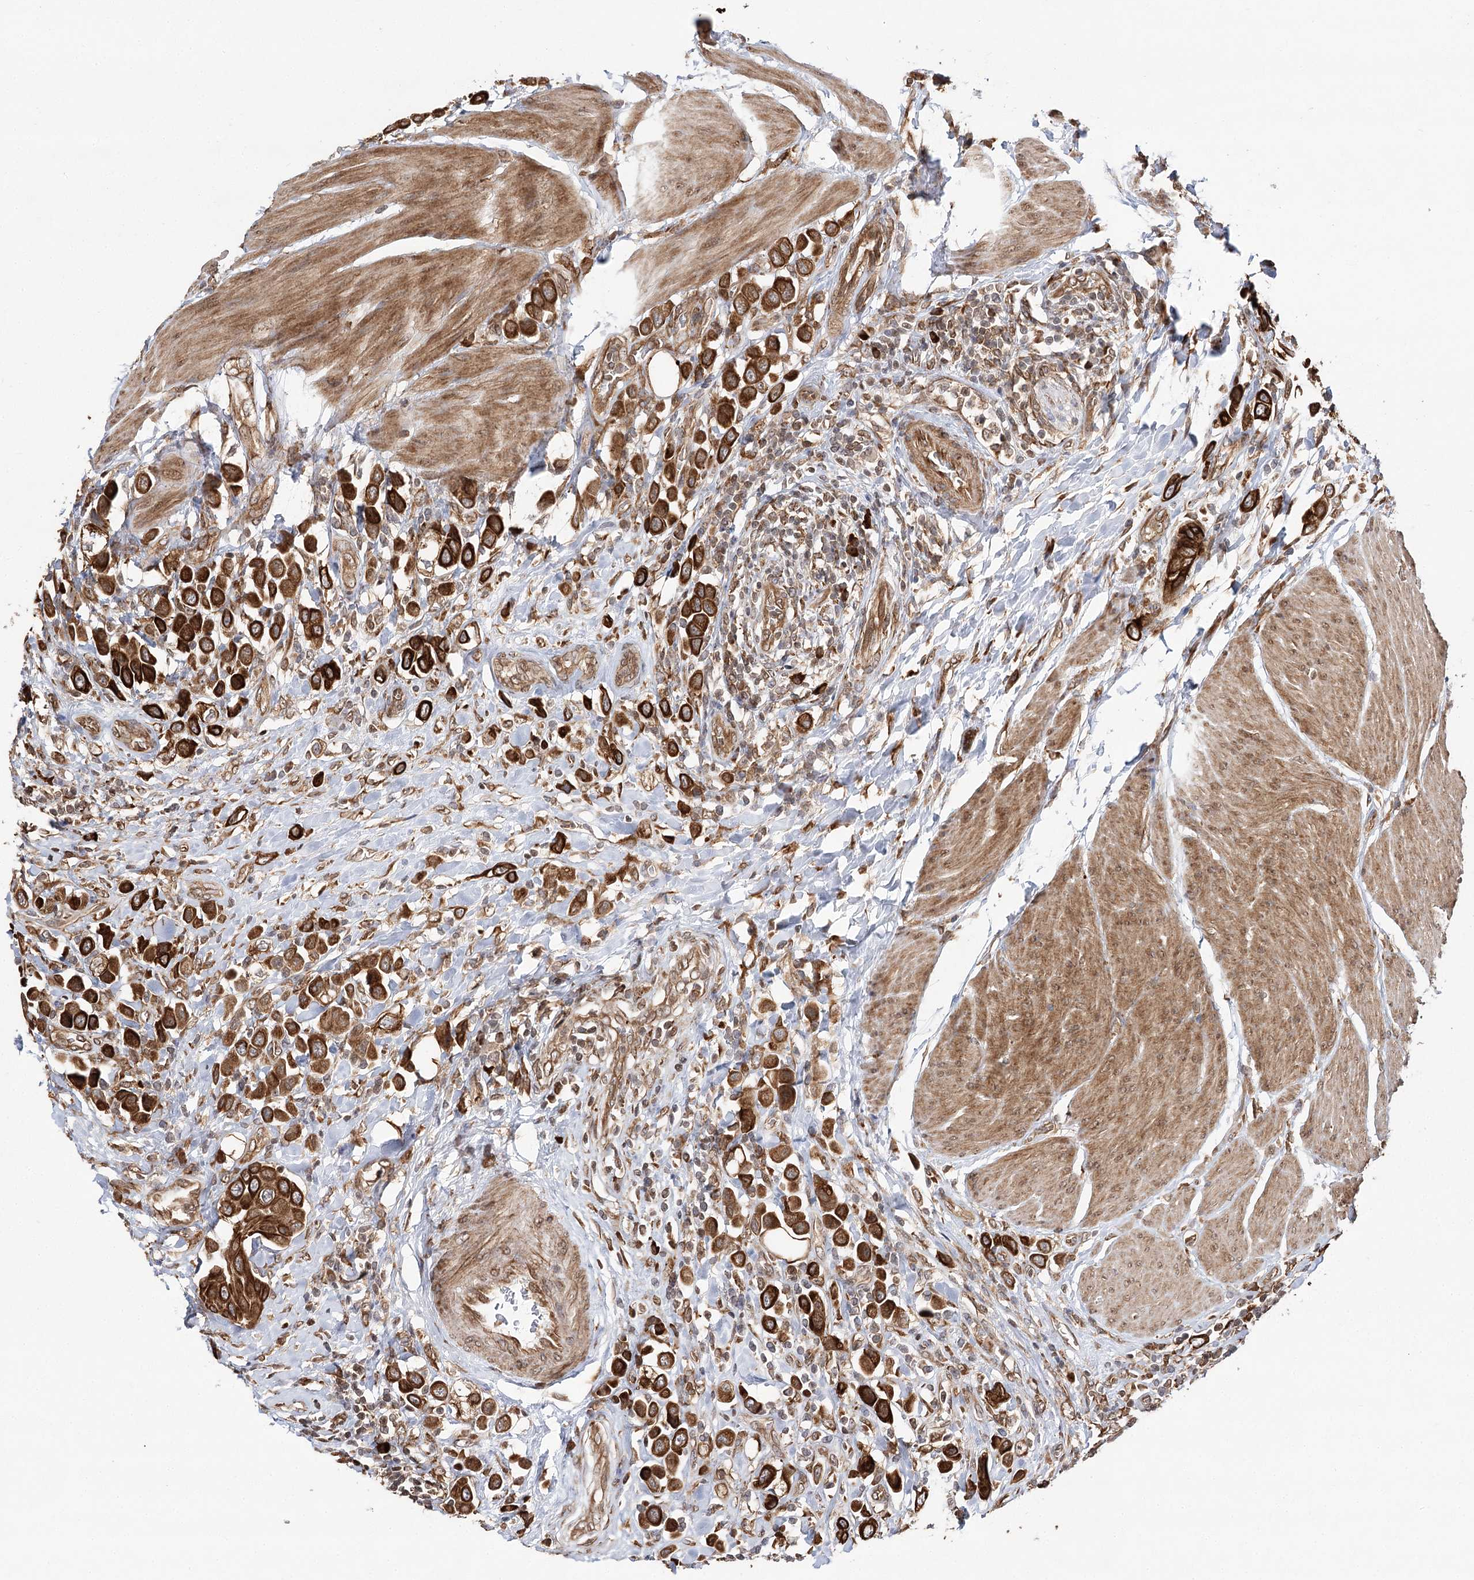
{"staining": {"intensity": "strong", "quantity": ">75%", "location": "cytoplasmic/membranous"}, "tissue": "urothelial cancer", "cell_type": "Tumor cells", "image_type": "cancer", "snomed": [{"axis": "morphology", "description": "Urothelial carcinoma, High grade"}, {"axis": "topography", "description": "Urinary bladder"}], "caption": "IHC (DAB (3,3'-diaminobenzidine)) staining of high-grade urothelial carcinoma shows strong cytoplasmic/membranous protein expression in about >75% of tumor cells.", "gene": "DNAJB14", "patient": {"sex": "male", "age": 50}}